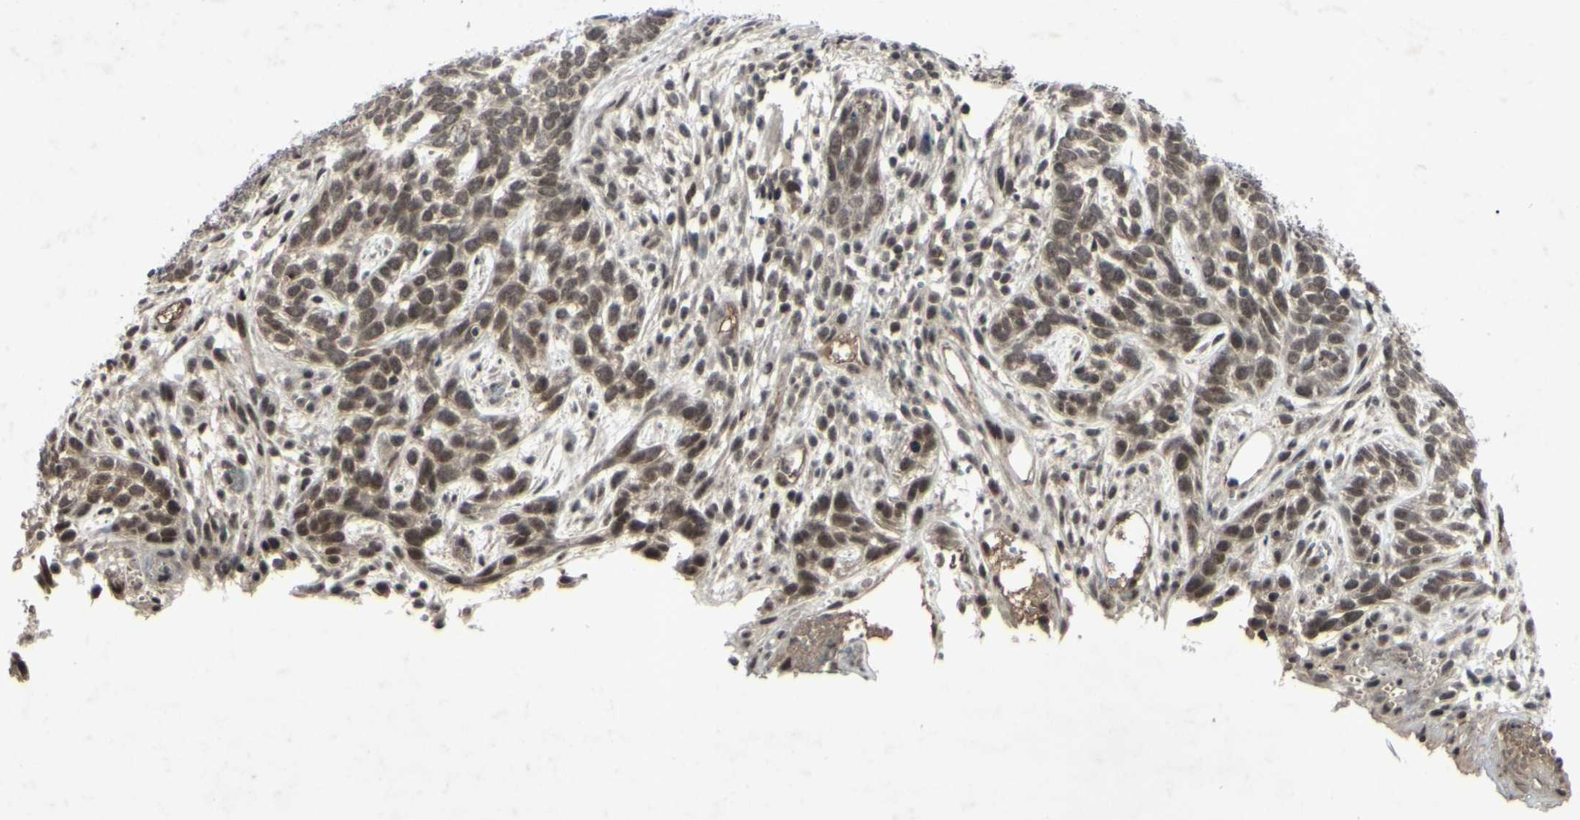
{"staining": {"intensity": "weak", "quantity": ">75%", "location": "cytoplasmic/membranous,nuclear"}, "tissue": "skin cancer", "cell_type": "Tumor cells", "image_type": "cancer", "snomed": [{"axis": "morphology", "description": "Basal cell carcinoma"}, {"axis": "topography", "description": "Skin"}], "caption": "A micrograph of skin basal cell carcinoma stained for a protein exhibits weak cytoplasmic/membranous and nuclear brown staining in tumor cells. (Stains: DAB in brown, nuclei in blue, Microscopy: brightfield microscopy at high magnification).", "gene": "SNW1", "patient": {"sex": "male", "age": 87}}